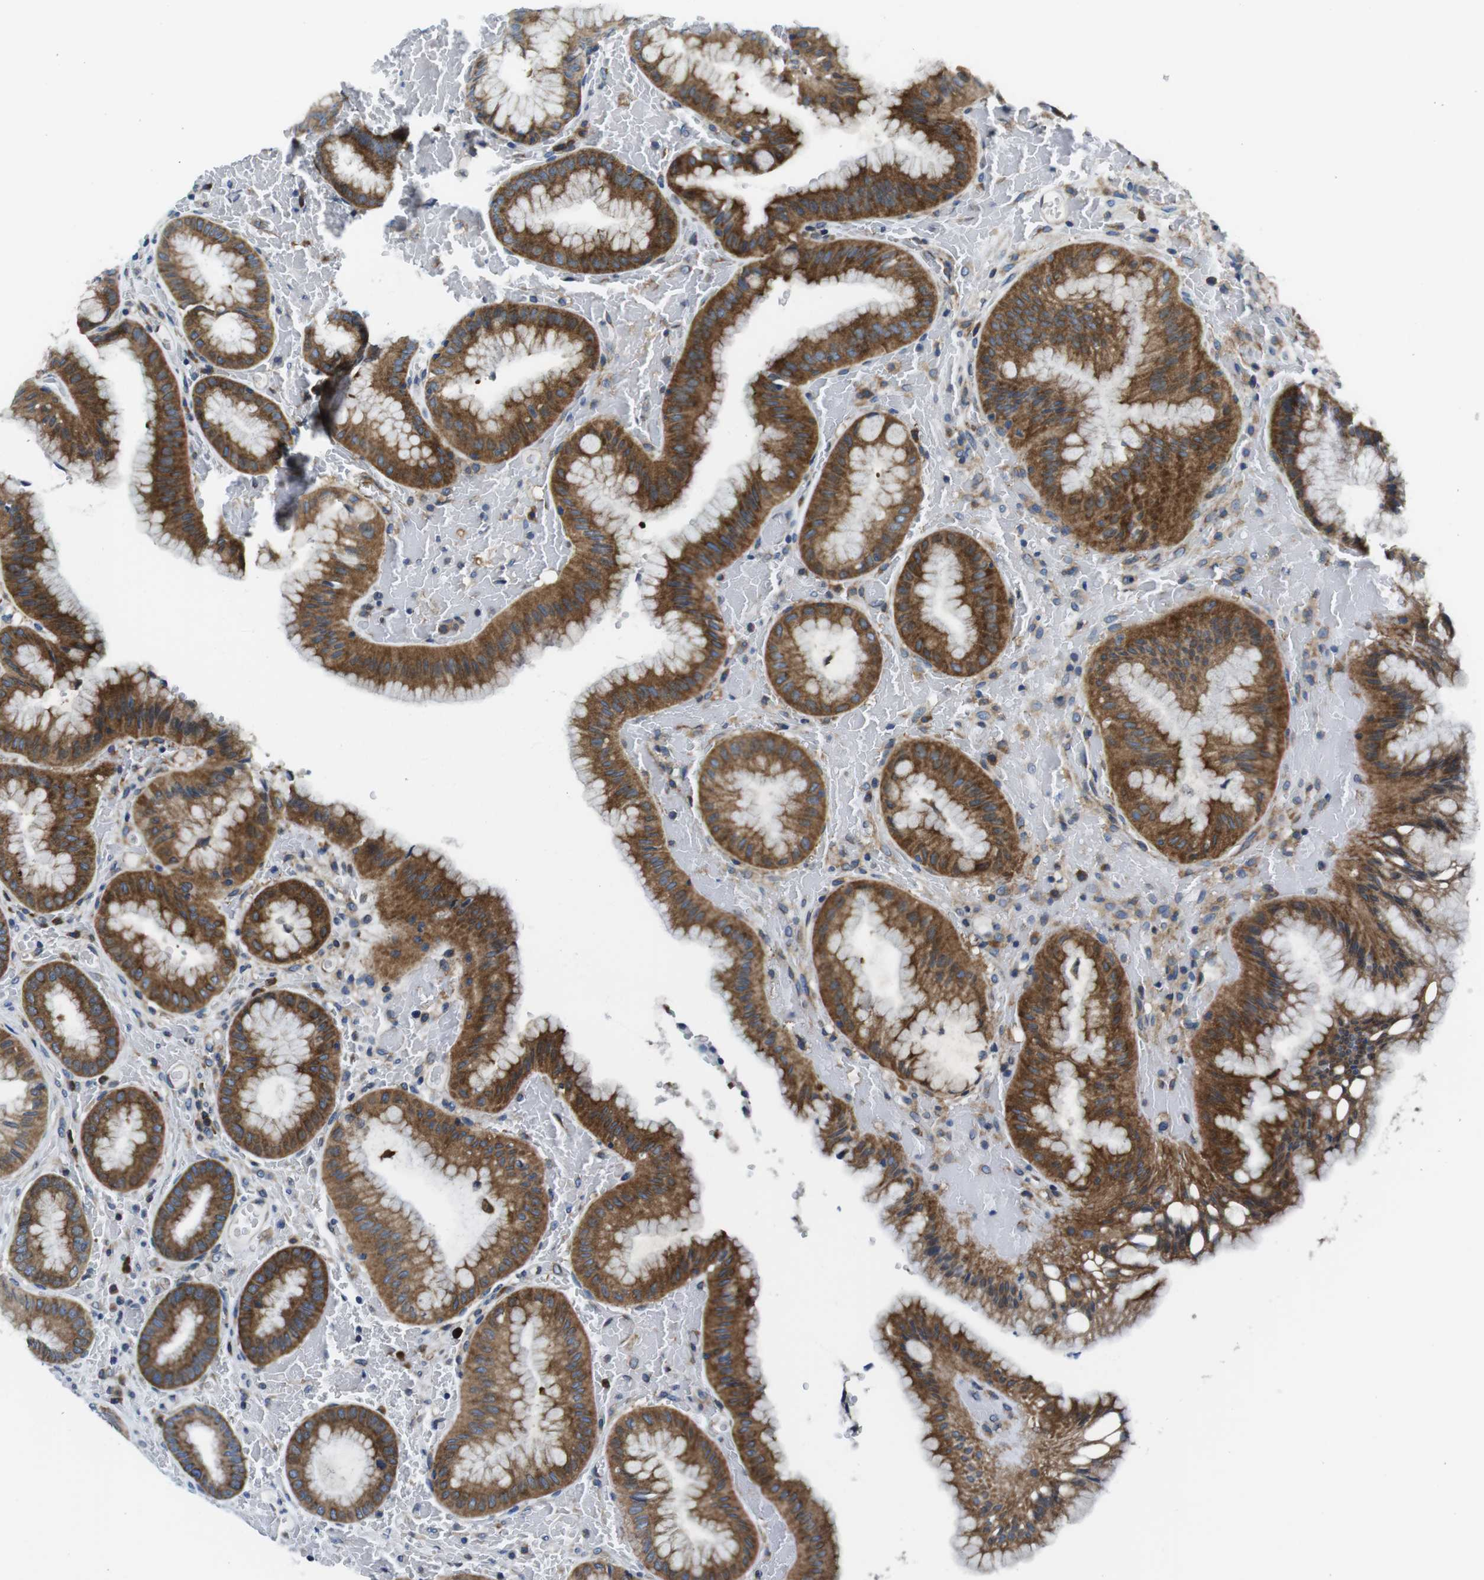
{"staining": {"intensity": "strong", "quantity": "25%-75%", "location": "cytoplasmic/membranous"}, "tissue": "stomach", "cell_type": "Glandular cells", "image_type": "normal", "snomed": [{"axis": "morphology", "description": "Normal tissue, NOS"}, {"axis": "morphology", "description": "Carcinoid, malignant, NOS"}, {"axis": "topography", "description": "Stomach, upper"}], "caption": "High-magnification brightfield microscopy of unremarkable stomach stained with DAB (brown) and counterstained with hematoxylin (blue). glandular cells exhibit strong cytoplasmic/membranous expression is seen in about25%-75% of cells.", "gene": "EIF2B5", "patient": {"sex": "male", "age": 39}}